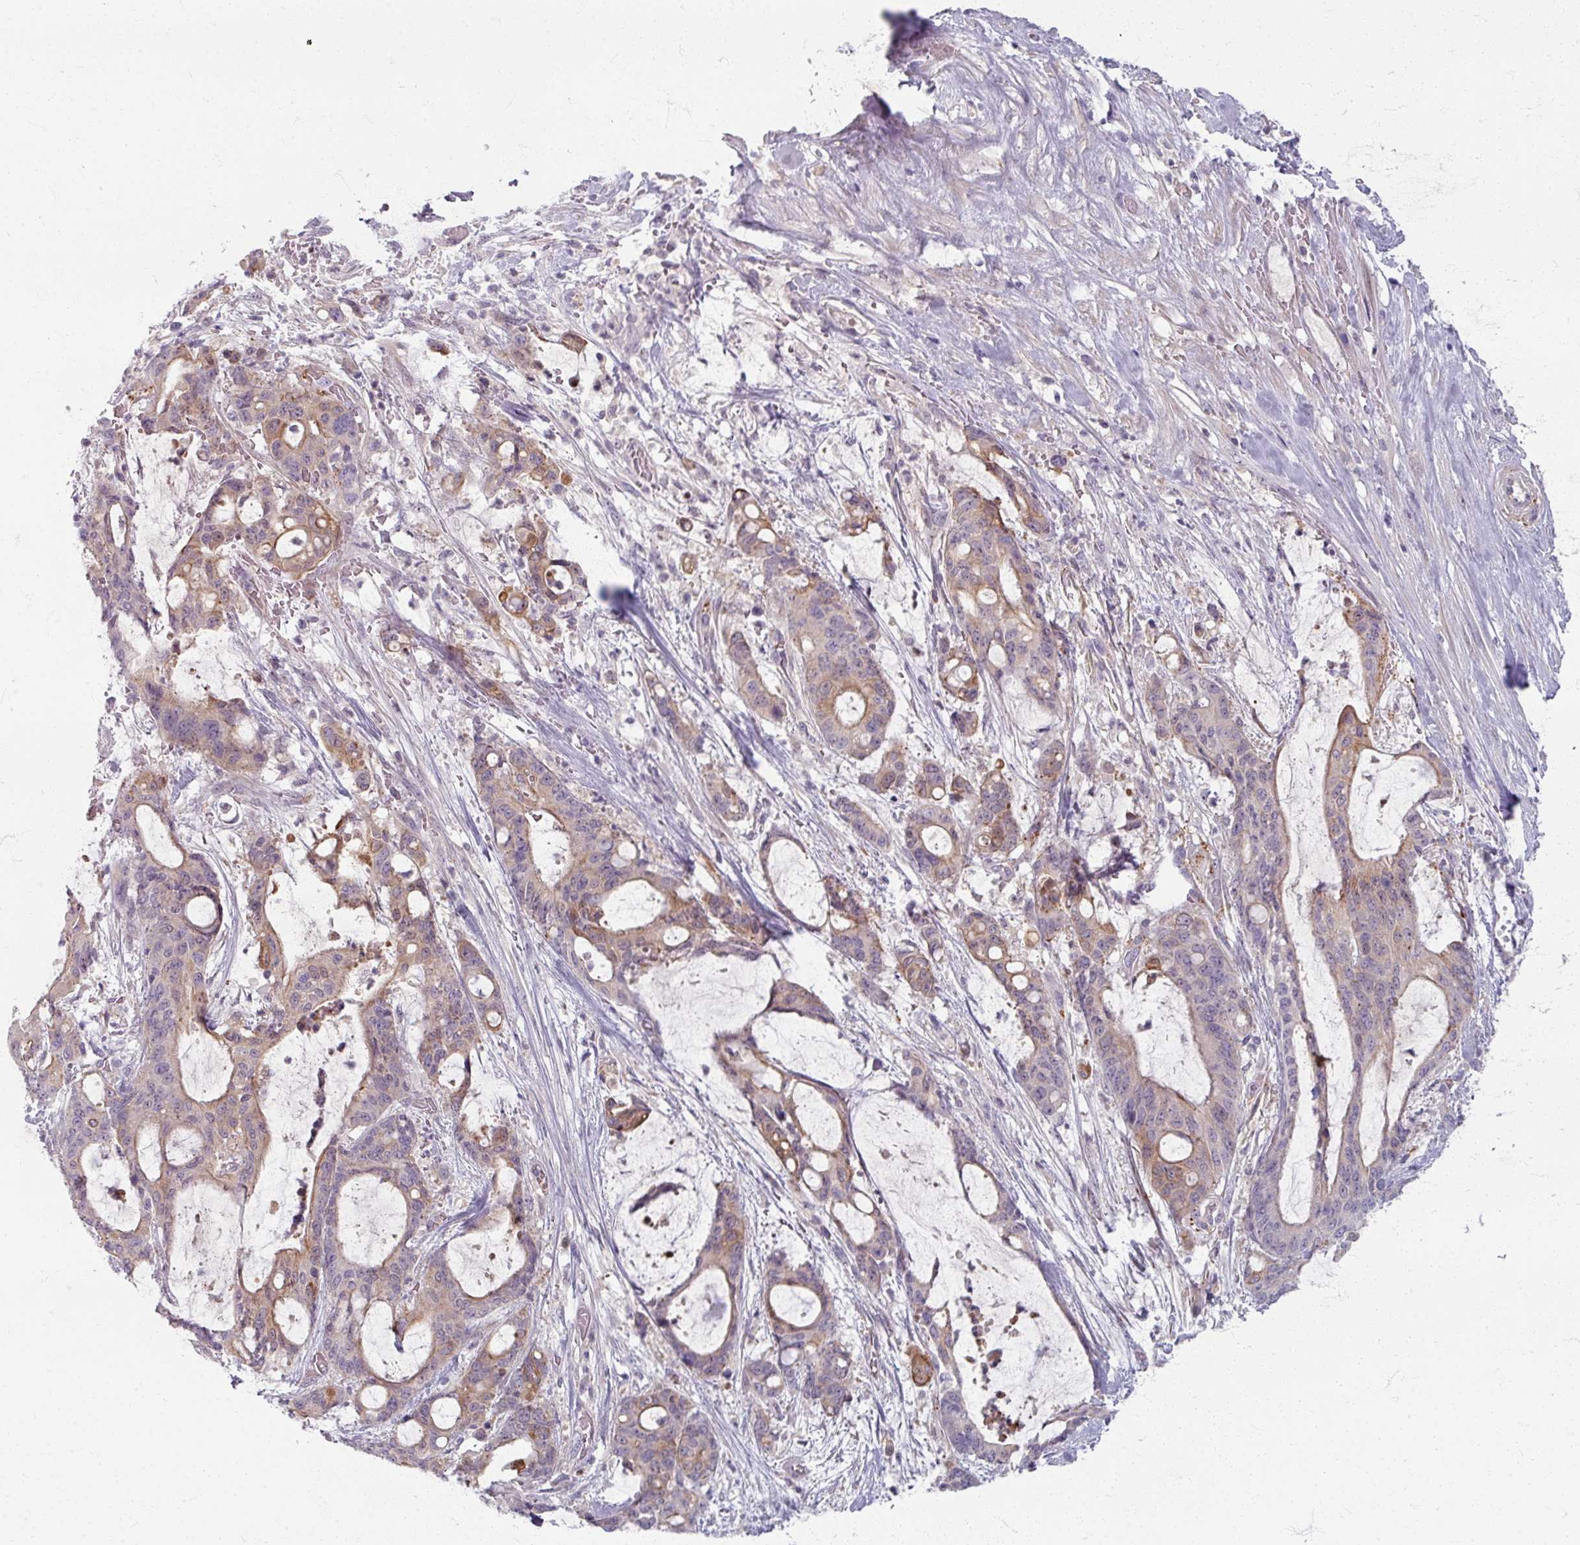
{"staining": {"intensity": "weak", "quantity": "25%-75%", "location": "cytoplasmic/membranous"}, "tissue": "liver cancer", "cell_type": "Tumor cells", "image_type": "cancer", "snomed": [{"axis": "morphology", "description": "Normal tissue, NOS"}, {"axis": "morphology", "description": "Cholangiocarcinoma"}, {"axis": "topography", "description": "Liver"}, {"axis": "topography", "description": "Peripheral nerve tissue"}], "caption": "High-magnification brightfield microscopy of liver cancer stained with DAB (3,3'-diaminobenzidine) (brown) and counterstained with hematoxylin (blue). tumor cells exhibit weak cytoplasmic/membranous positivity is appreciated in approximately25%-75% of cells.", "gene": "TTLL7", "patient": {"sex": "female", "age": 73}}